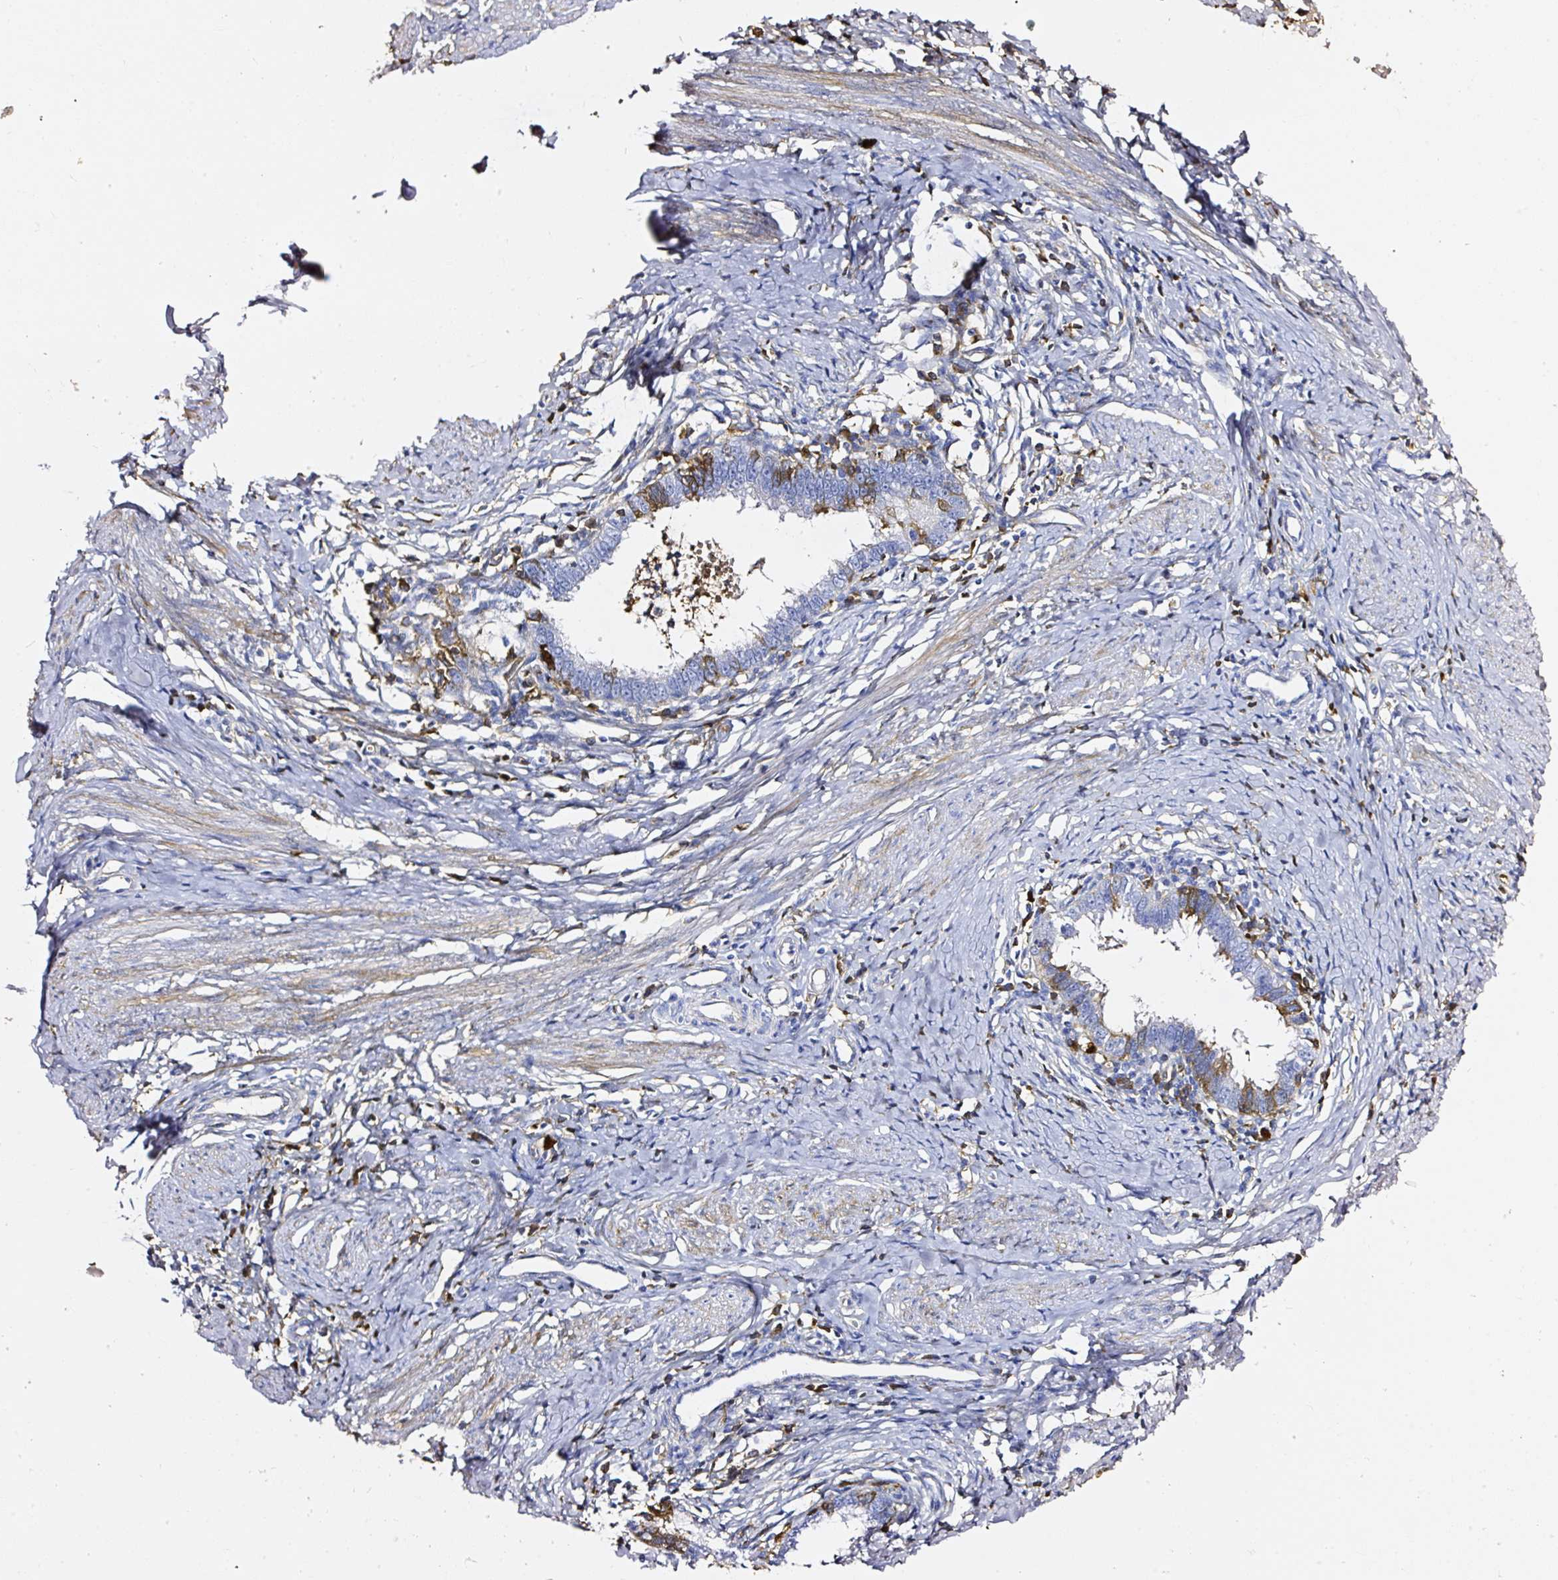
{"staining": {"intensity": "moderate", "quantity": "<25%", "location": "cytoplasmic/membranous"}, "tissue": "cervical cancer", "cell_type": "Tumor cells", "image_type": "cancer", "snomed": [{"axis": "morphology", "description": "Adenocarcinoma, NOS"}, {"axis": "topography", "description": "Cervix"}], "caption": "High-power microscopy captured an IHC micrograph of cervical cancer (adenocarcinoma), revealing moderate cytoplasmic/membranous expression in approximately <25% of tumor cells. (DAB = brown stain, brightfield microscopy at high magnification).", "gene": "CLEC3B", "patient": {"sex": "female", "age": 36}}